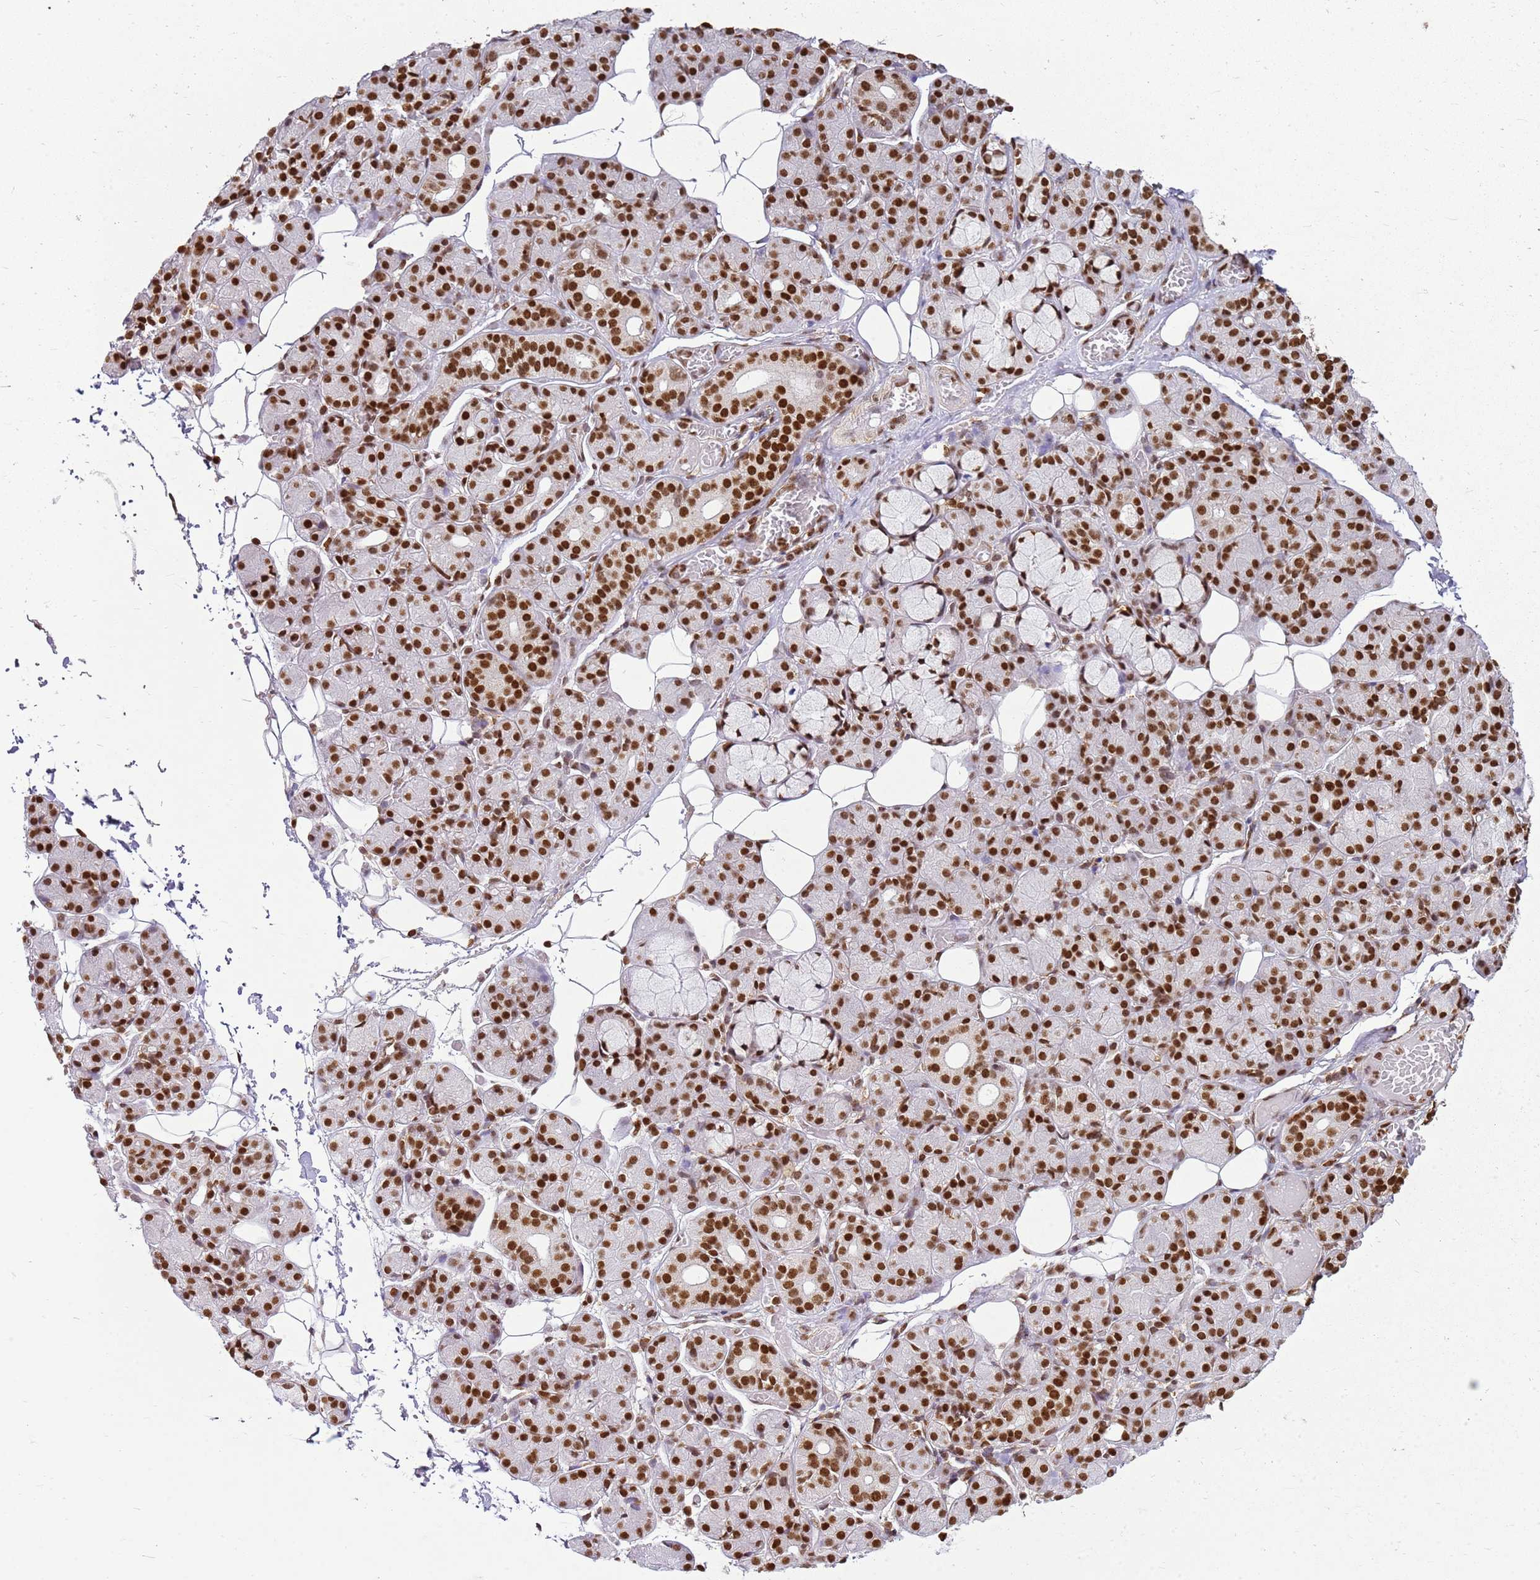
{"staining": {"intensity": "strong", "quantity": ">75%", "location": "nuclear"}, "tissue": "salivary gland", "cell_type": "Glandular cells", "image_type": "normal", "snomed": [{"axis": "morphology", "description": "Normal tissue, NOS"}, {"axis": "topography", "description": "Salivary gland"}], "caption": "Immunohistochemistry image of normal salivary gland: salivary gland stained using IHC reveals high levels of strong protein expression localized specifically in the nuclear of glandular cells, appearing as a nuclear brown color.", "gene": "APEX1", "patient": {"sex": "male", "age": 63}}